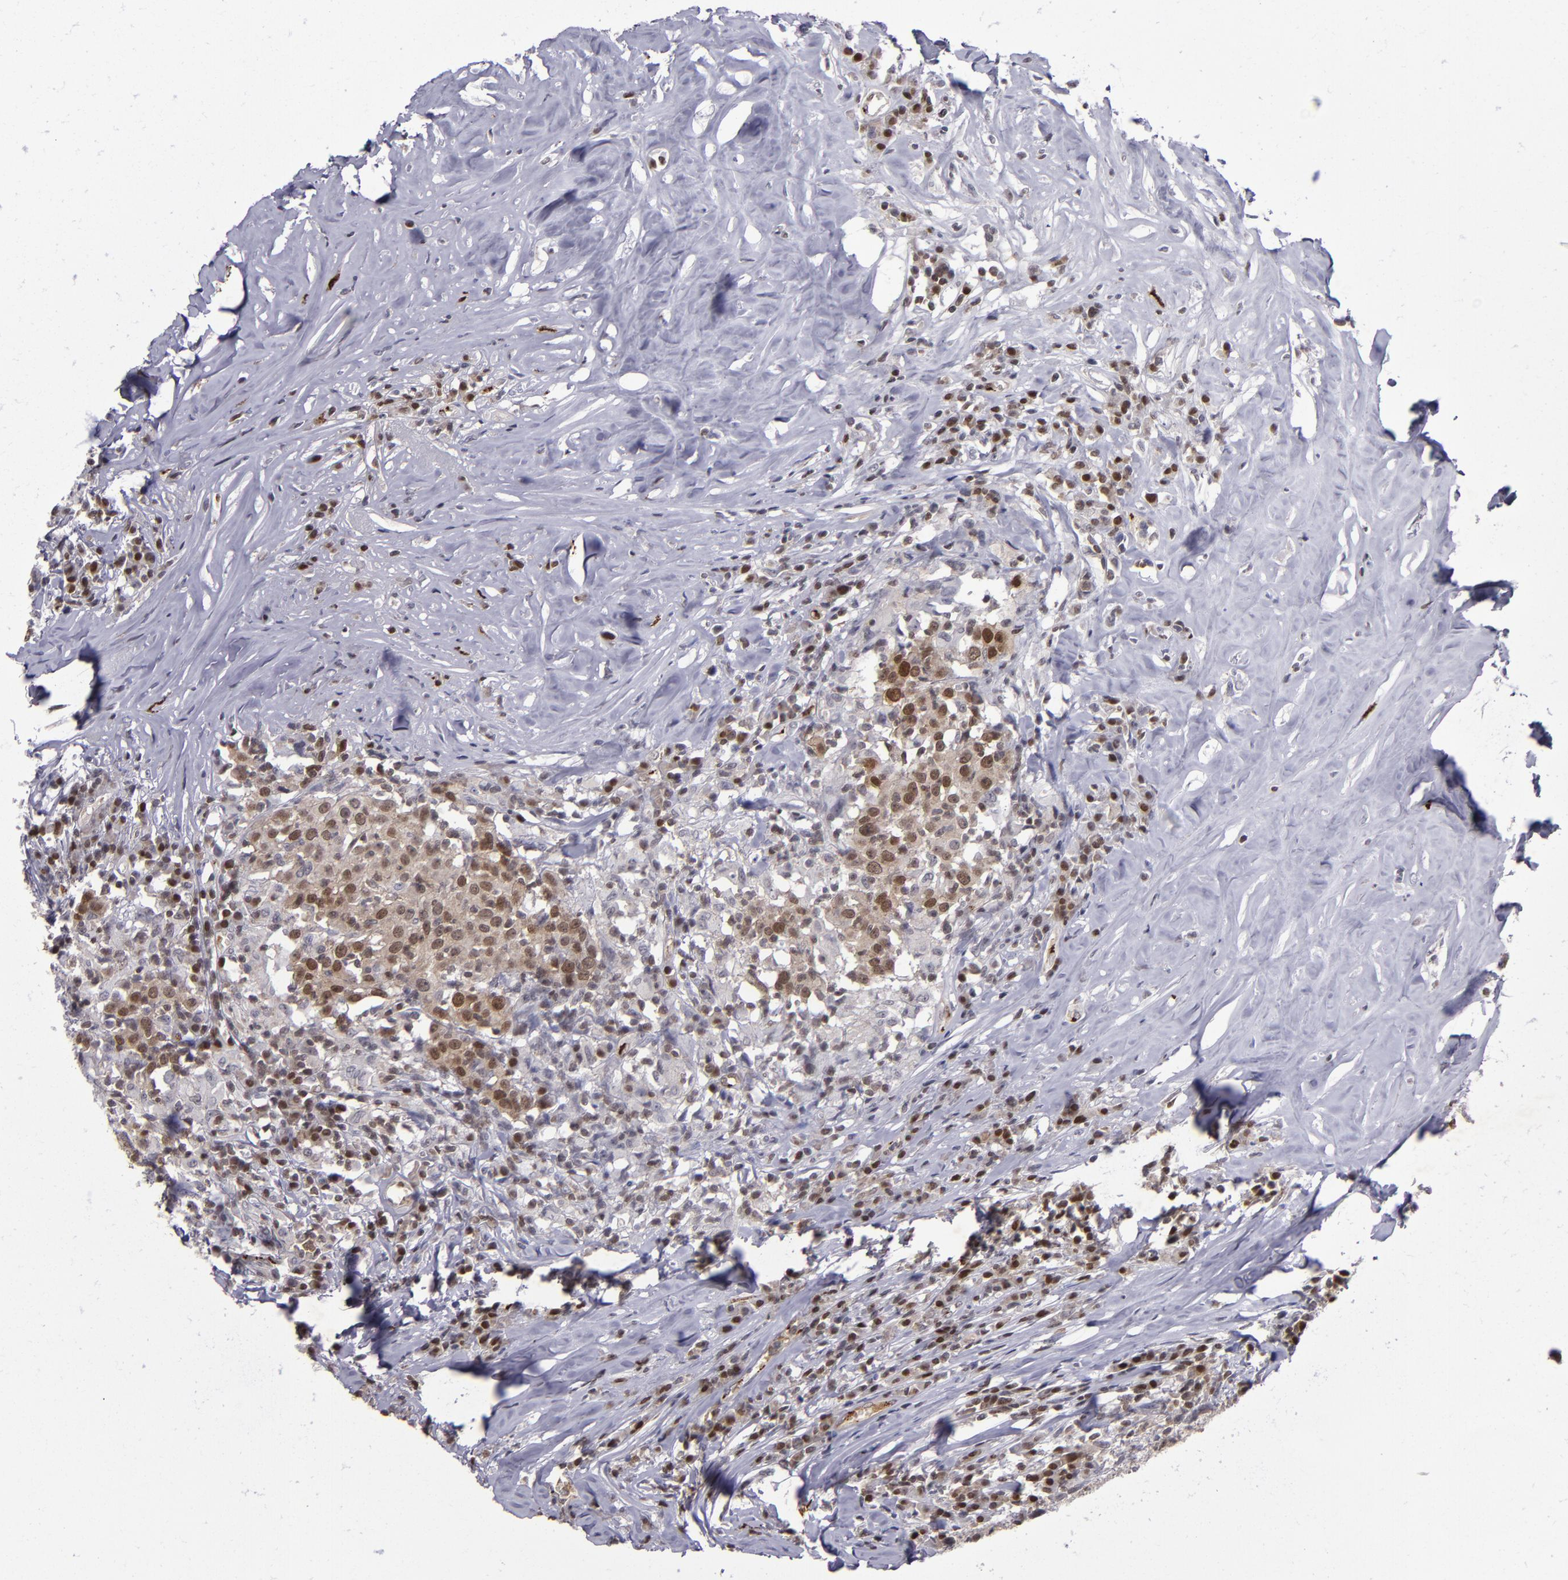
{"staining": {"intensity": "moderate", "quantity": "25%-75%", "location": "cytoplasmic/membranous,nuclear"}, "tissue": "head and neck cancer", "cell_type": "Tumor cells", "image_type": "cancer", "snomed": [{"axis": "morphology", "description": "Adenocarcinoma, NOS"}, {"axis": "topography", "description": "Salivary gland"}, {"axis": "topography", "description": "Head-Neck"}], "caption": "A brown stain highlights moderate cytoplasmic/membranous and nuclear expression of a protein in human head and neck cancer tumor cells. The staining was performed using DAB, with brown indicating positive protein expression. Nuclei are stained blue with hematoxylin.", "gene": "MGMT", "patient": {"sex": "female", "age": 65}}